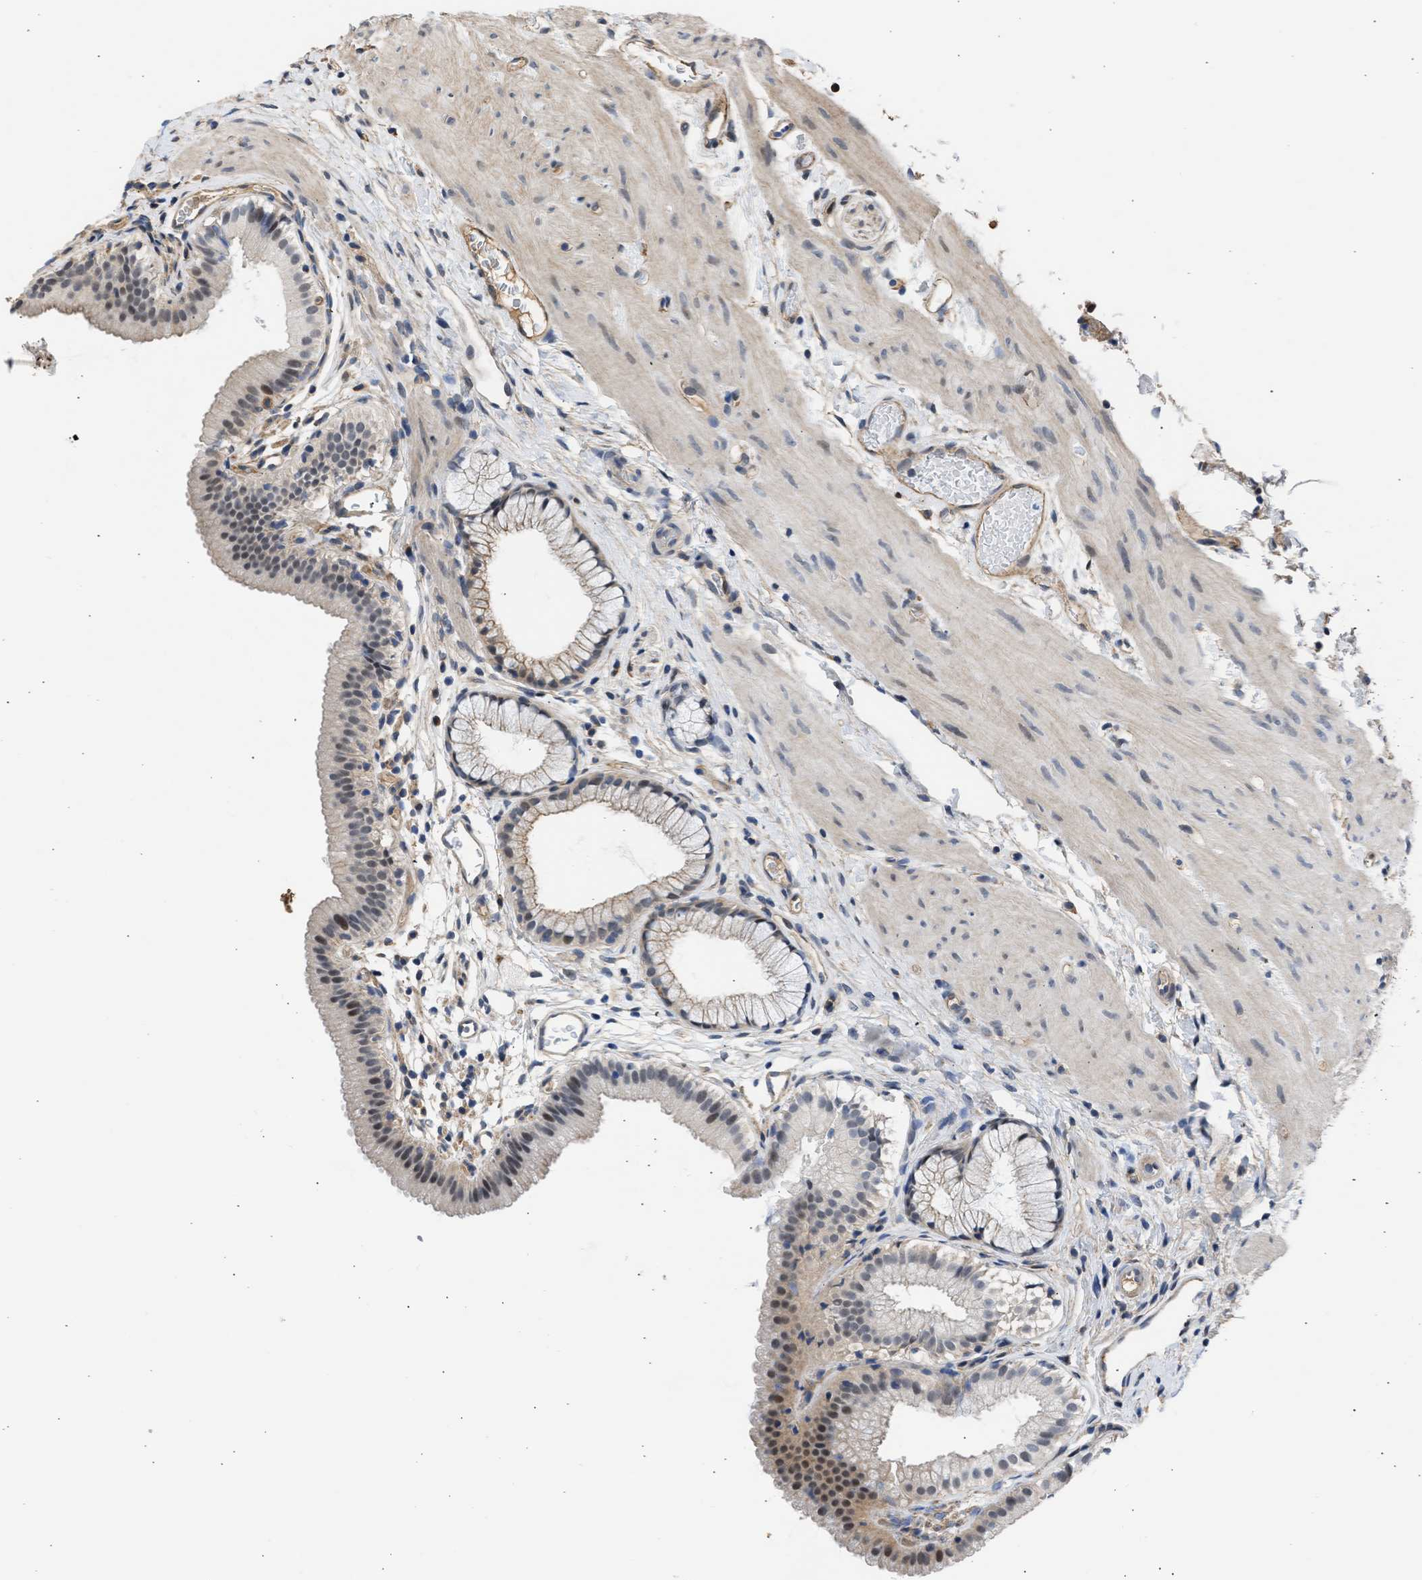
{"staining": {"intensity": "moderate", "quantity": "25%-75%", "location": "cytoplasmic/membranous,nuclear"}, "tissue": "gallbladder", "cell_type": "Glandular cells", "image_type": "normal", "snomed": [{"axis": "morphology", "description": "Normal tissue, NOS"}, {"axis": "topography", "description": "Gallbladder"}], "caption": "Gallbladder stained for a protein (brown) shows moderate cytoplasmic/membranous,nuclear positive expression in approximately 25%-75% of glandular cells.", "gene": "MAS1L", "patient": {"sex": "female", "age": 26}}